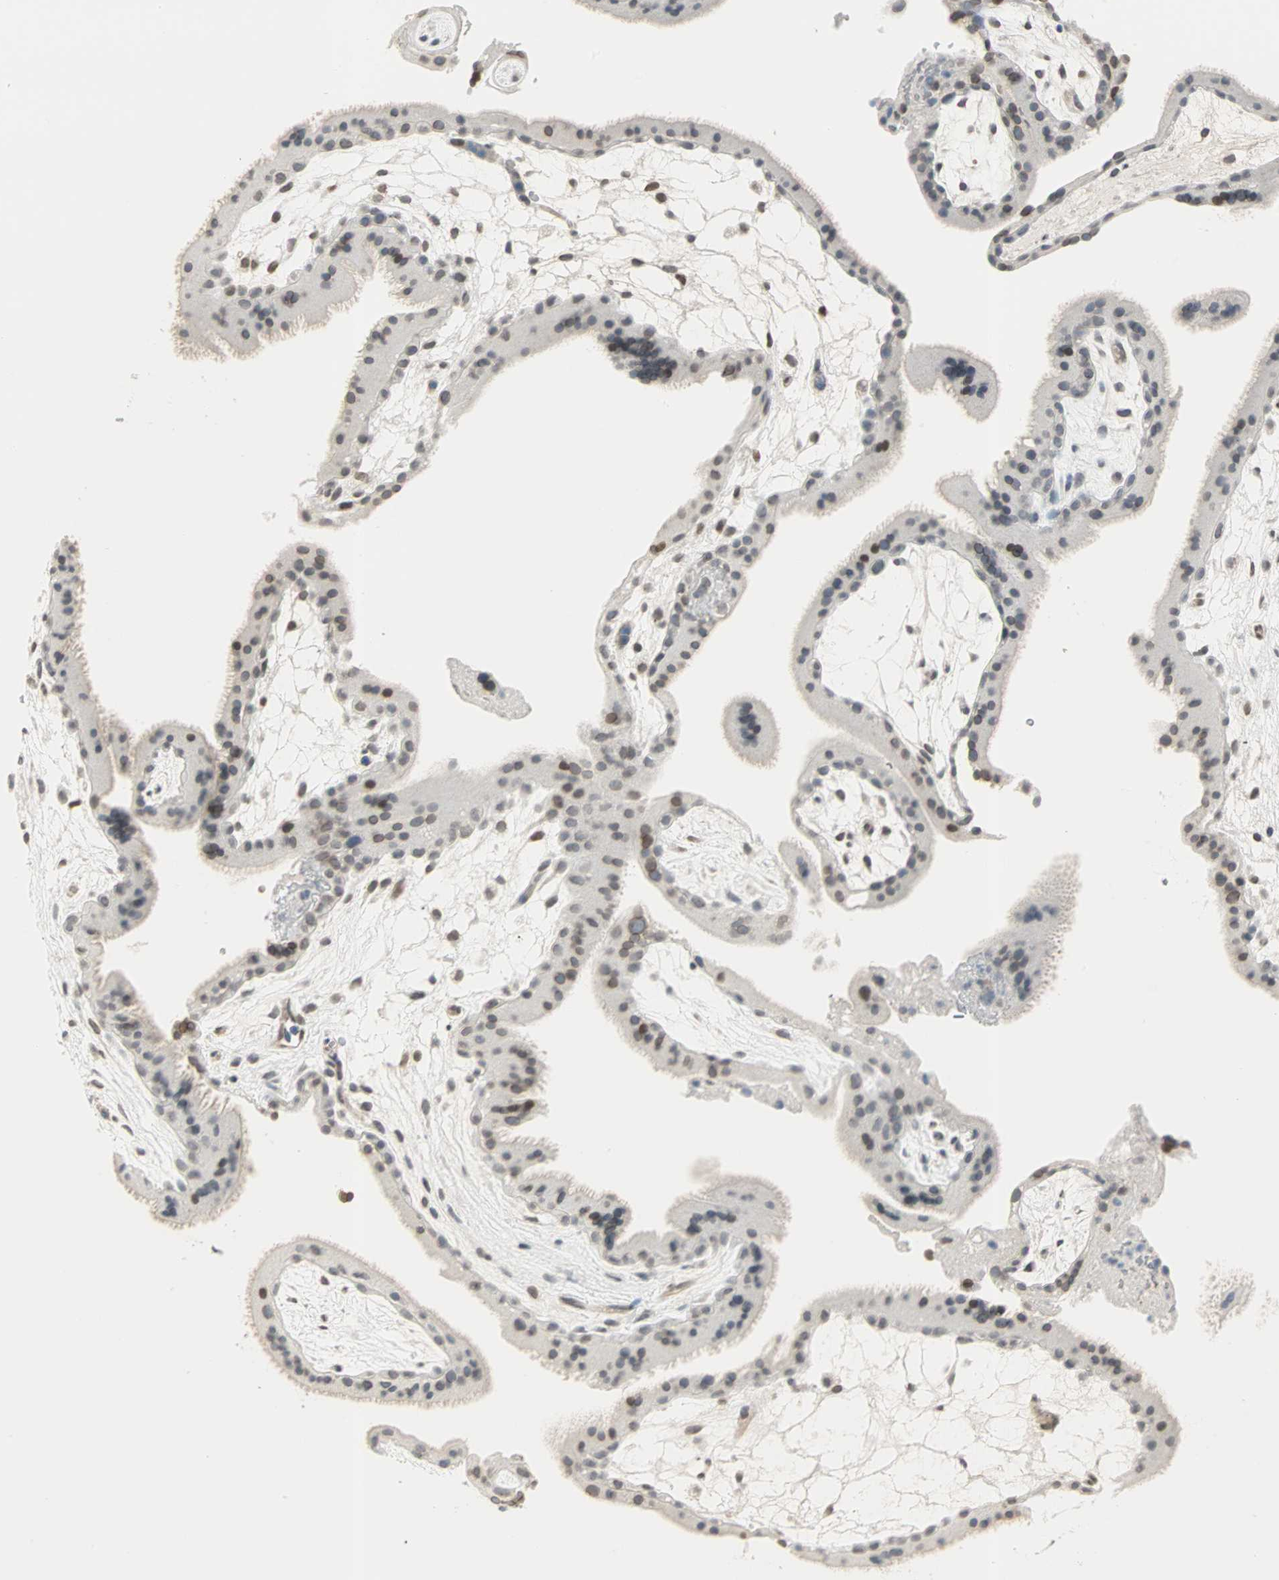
{"staining": {"intensity": "weak", "quantity": "25%-75%", "location": "cytoplasmic/membranous,nuclear"}, "tissue": "placenta", "cell_type": "Decidual cells", "image_type": "normal", "snomed": [{"axis": "morphology", "description": "Normal tissue, NOS"}, {"axis": "topography", "description": "Placenta"}], "caption": "Decidual cells show low levels of weak cytoplasmic/membranous,nuclear expression in about 25%-75% of cells in unremarkable human placenta. The protein is stained brown, and the nuclei are stained in blue (DAB IHC with brightfield microscopy, high magnification).", "gene": "BCAN", "patient": {"sex": "female", "age": 19}}